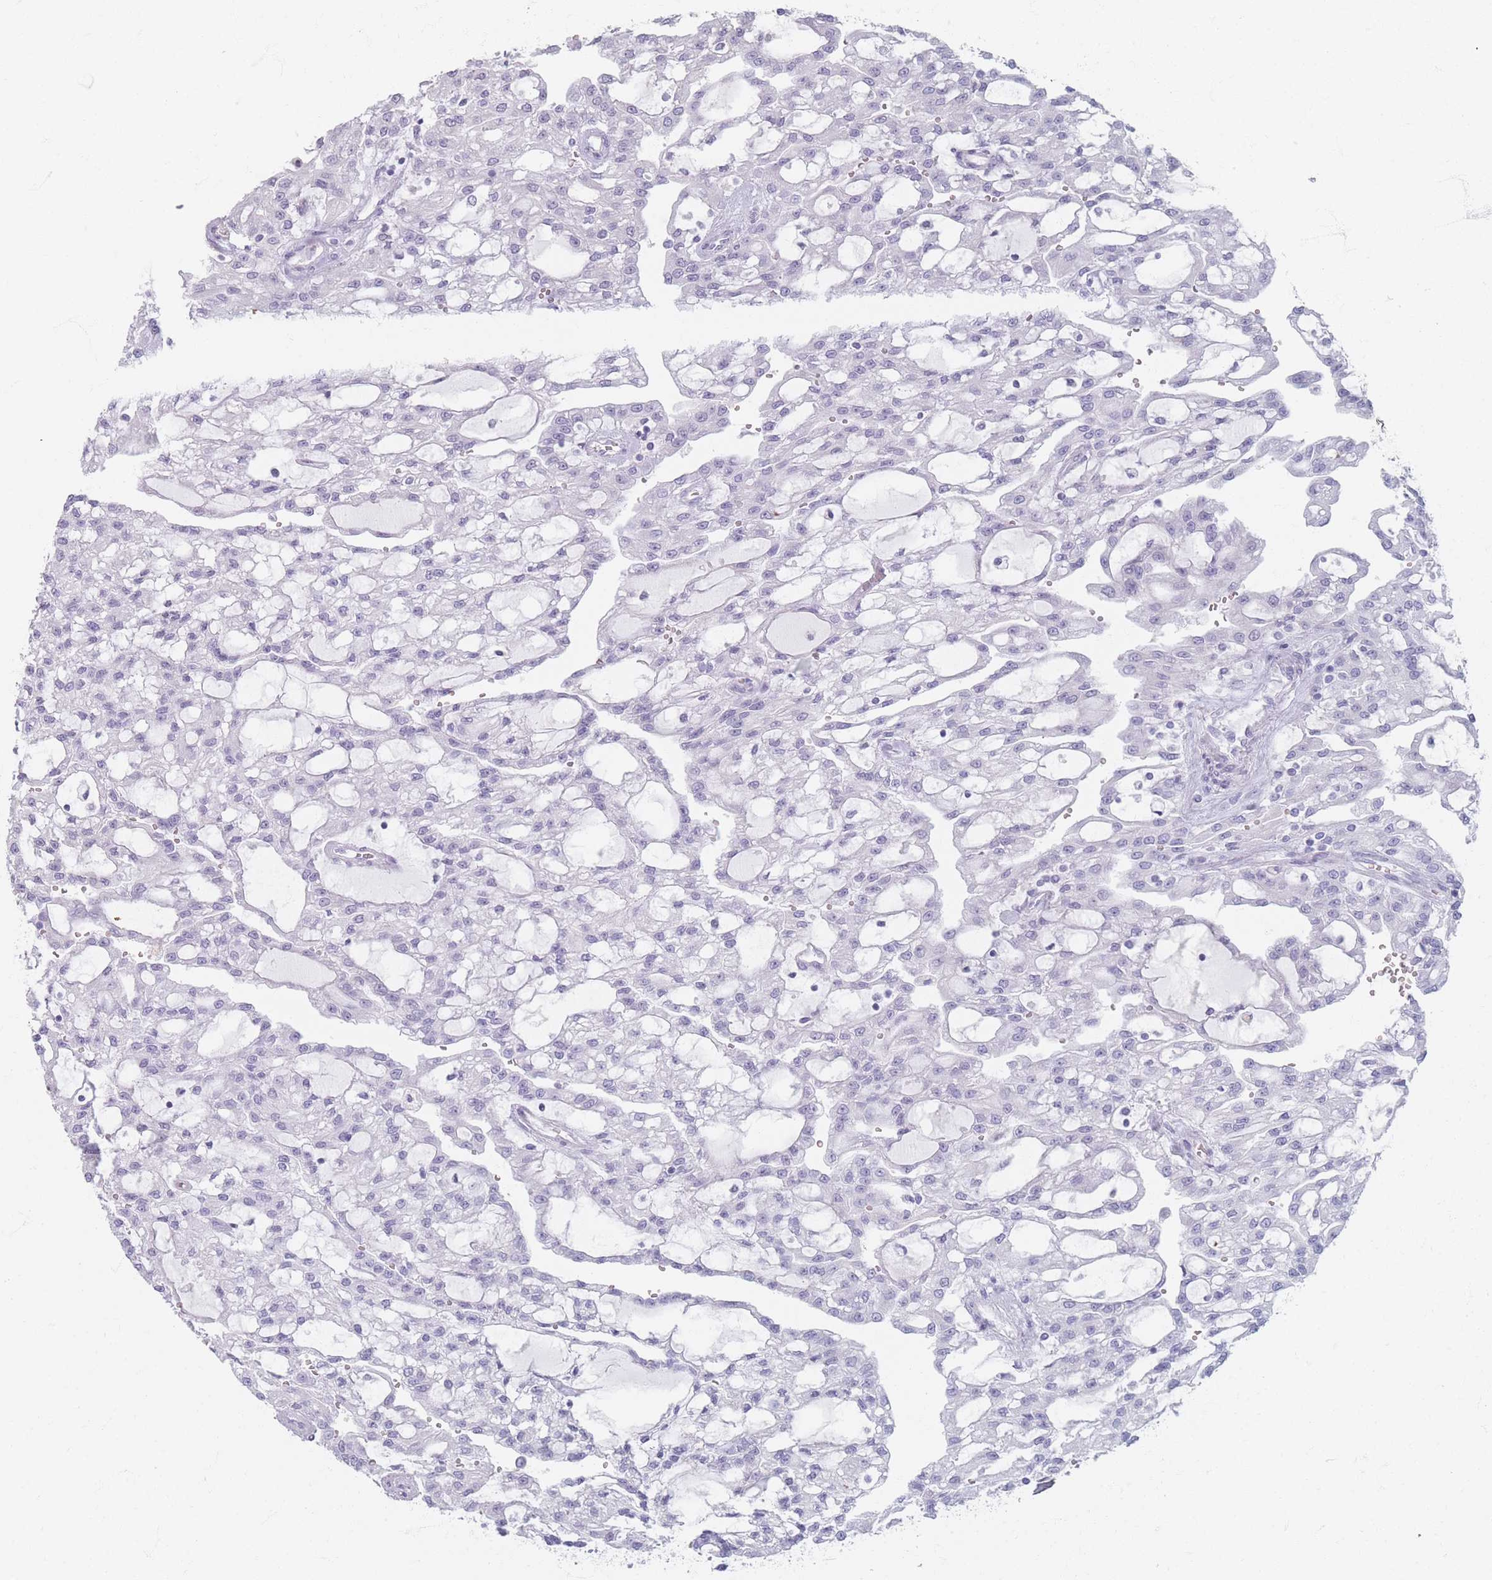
{"staining": {"intensity": "negative", "quantity": "none", "location": "none"}, "tissue": "renal cancer", "cell_type": "Tumor cells", "image_type": "cancer", "snomed": [{"axis": "morphology", "description": "Adenocarcinoma, NOS"}, {"axis": "topography", "description": "Kidney"}], "caption": "Tumor cells are negative for brown protein staining in renal cancer (adenocarcinoma).", "gene": "PIGM", "patient": {"sex": "male", "age": 63}}